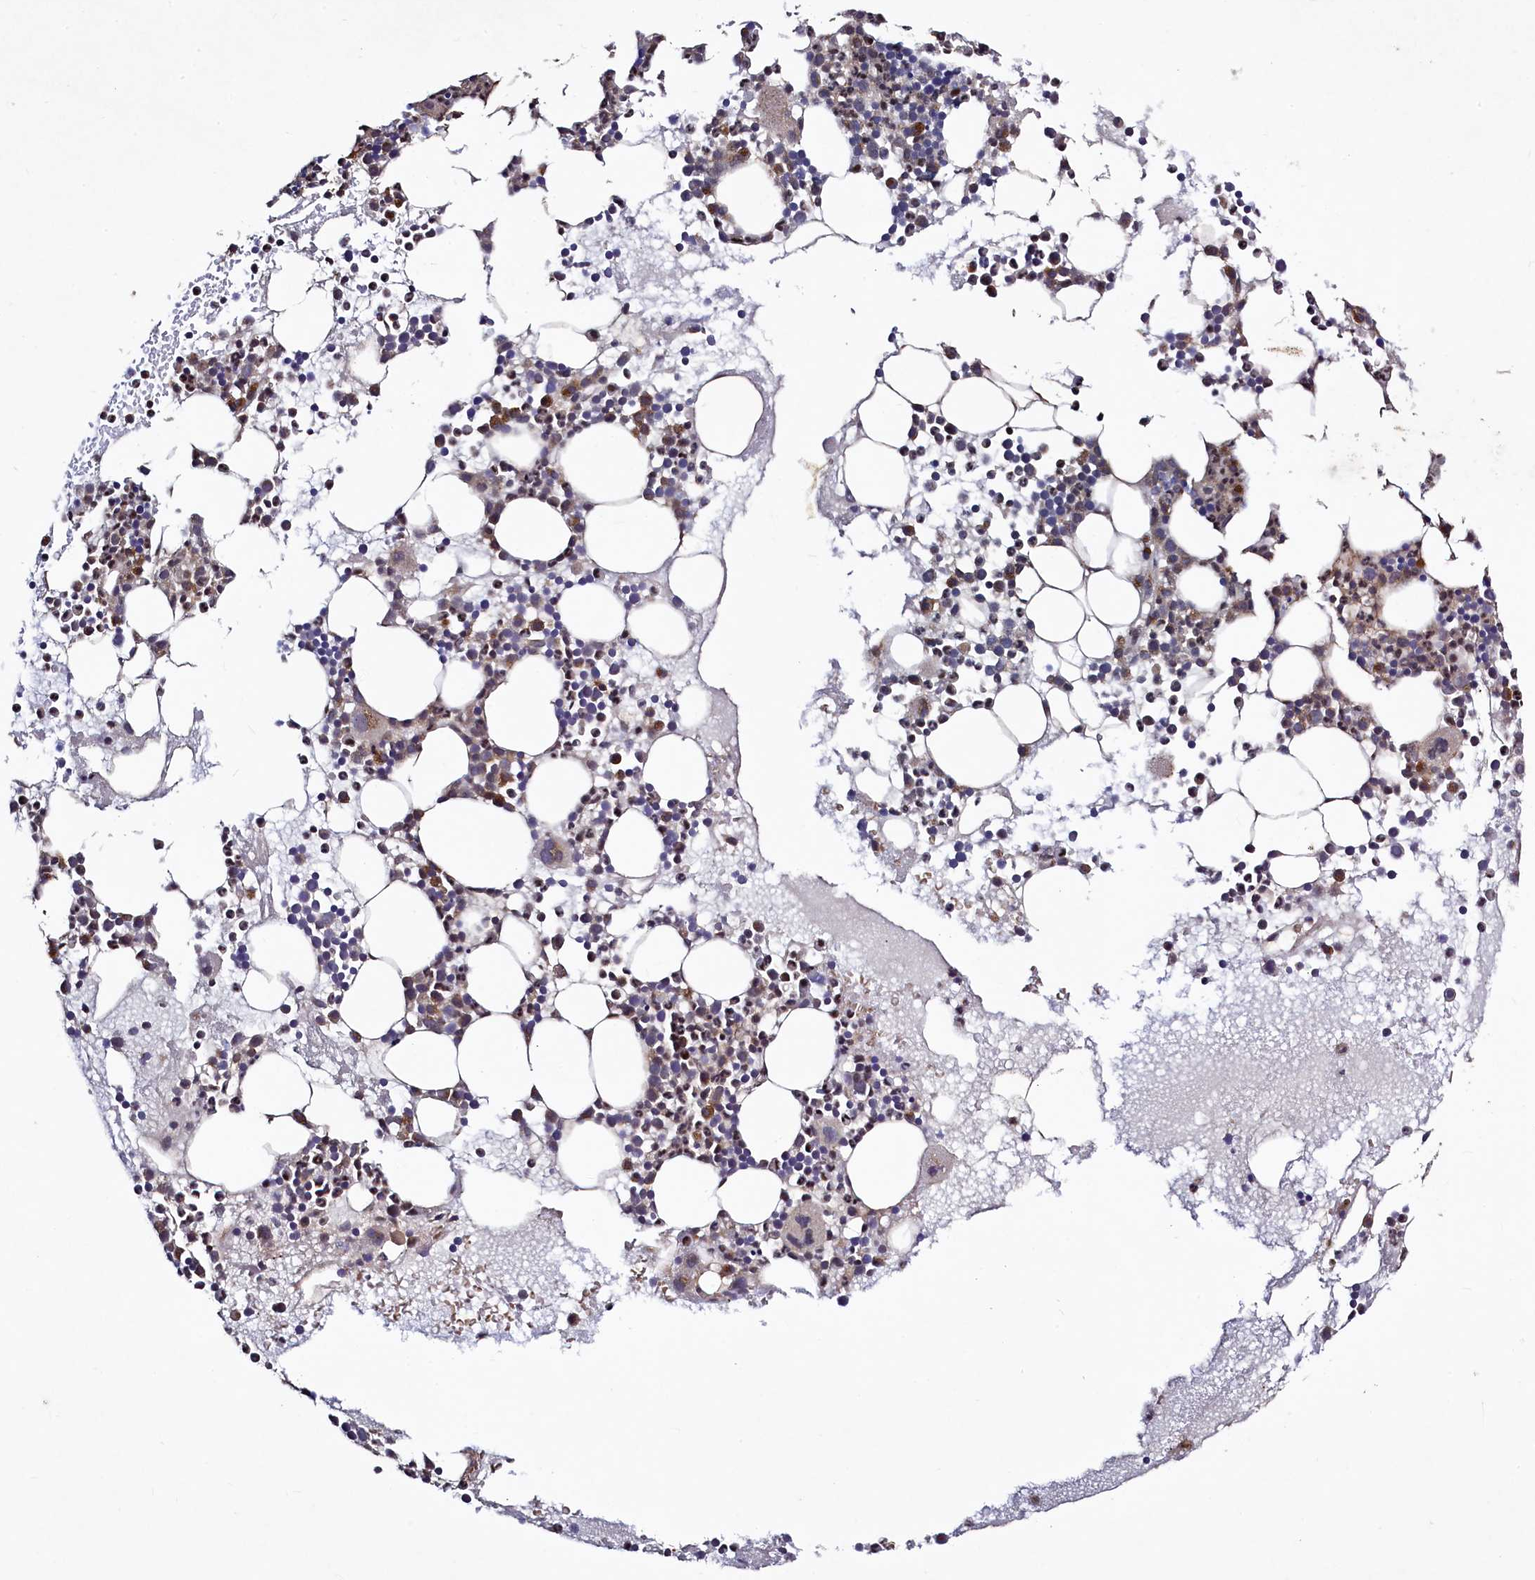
{"staining": {"intensity": "strong", "quantity": "25%-75%", "location": "cytoplasmic/membranous"}, "tissue": "bone marrow", "cell_type": "Hematopoietic cells", "image_type": "normal", "snomed": [{"axis": "morphology", "description": "Normal tissue, NOS"}, {"axis": "topography", "description": "Bone marrow"}], "caption": "Strong cytoplasmic/membranous positivity is present in about 25%-75% of hematopoietic cells in normal bone marrow.", "gene": "SEC24C", "patient": {"sex": "female", "age": 76}}